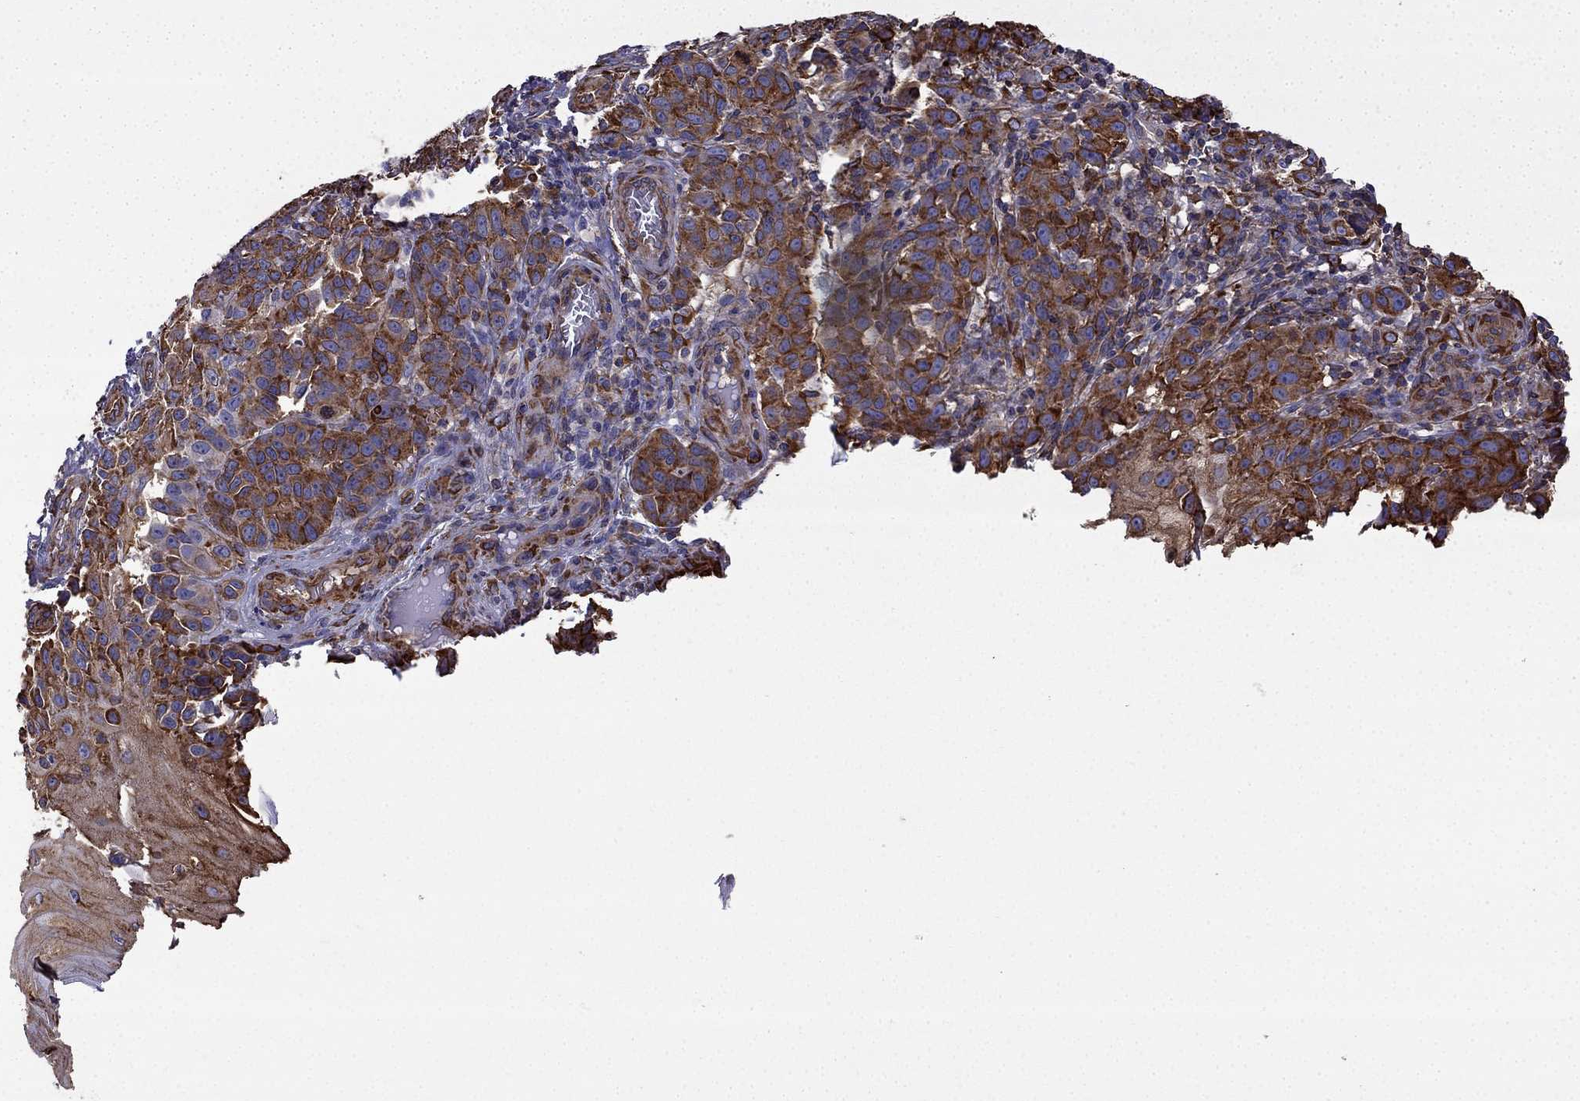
{"staining": {"intensity": "strong", "quantity": ">75%", "location": "cytoplasmic/membranous"}, "tissue": "melanoma", "cell_type": "Tumor cells", "image_type": "cancer", "snomed": [{"axis": "morphology", "description": "Malignant melanoma, NOS"}, {"axis": "topography", "description": "Skin"}], "caption": "Immunohistochemistry image of human melanoma stained for a protein (brown), which reveals high levels of strong cytoplasmic/membranous positivity in approximately >75% of tumor cells.", "gene": "MAP4", "patient": {"sex": "female", "age": 53}}